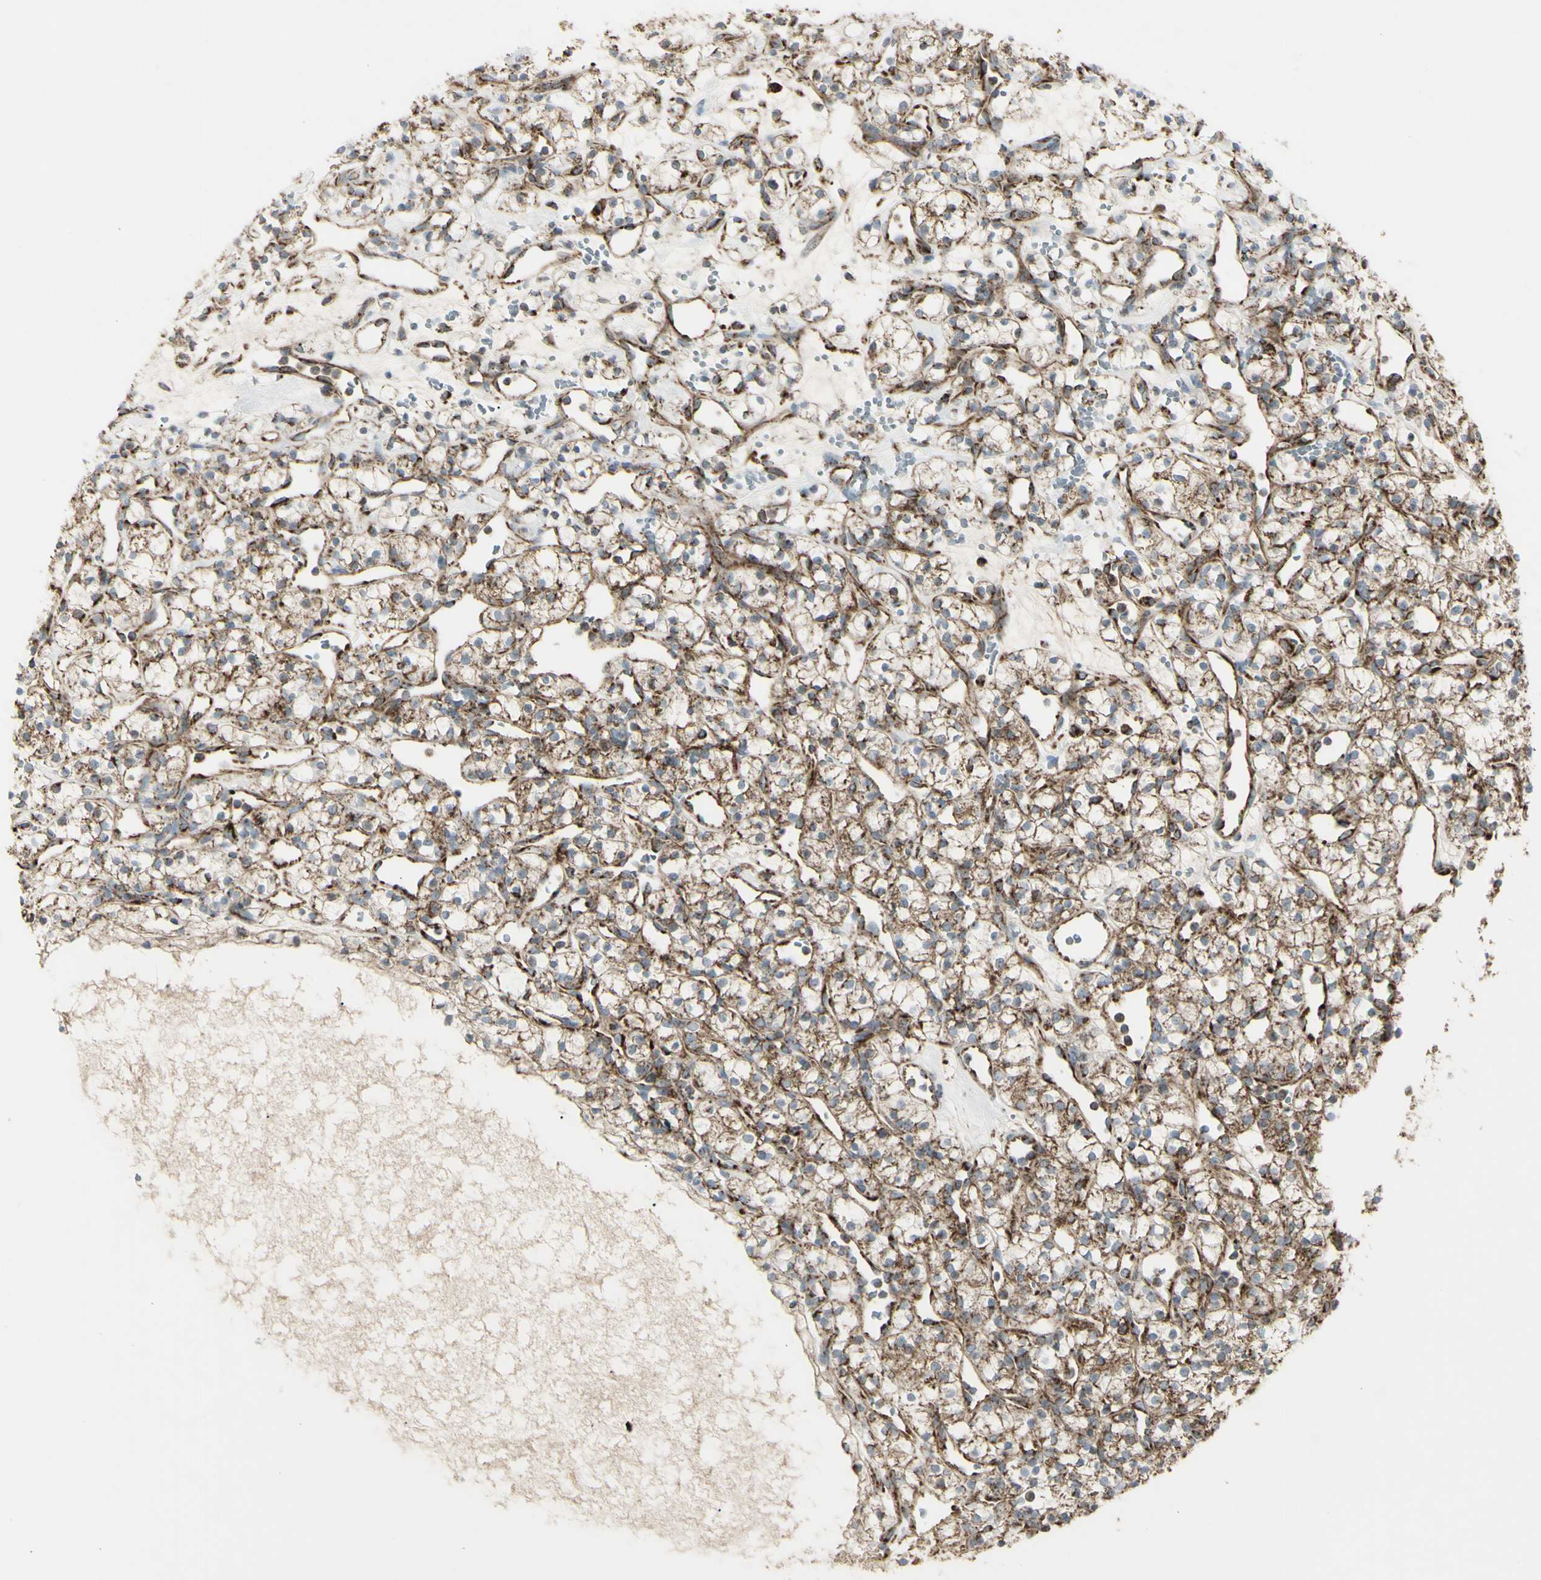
{"staining": {"intensity": "moderate", "quantity": ">75%", "location": "cytoplasmic/membranous"}, "tissue": "renal cancer", "cell_type": "Tumor cells", "image_type": "cancer", "snomed": [{"axis": "morphology", "description": "Adenocarcinoma, NOS"}, {"axis": "topography", "description": "Kidney"}], "caption": "High-power microscopy captured an IHC histopathology image of renal cancer, revealing moderate cytoplasmic/membranous staining in about >75% of tumor cells.", "gene": "CYB5R1", "patient": {"sex": "female", "age": 60}}